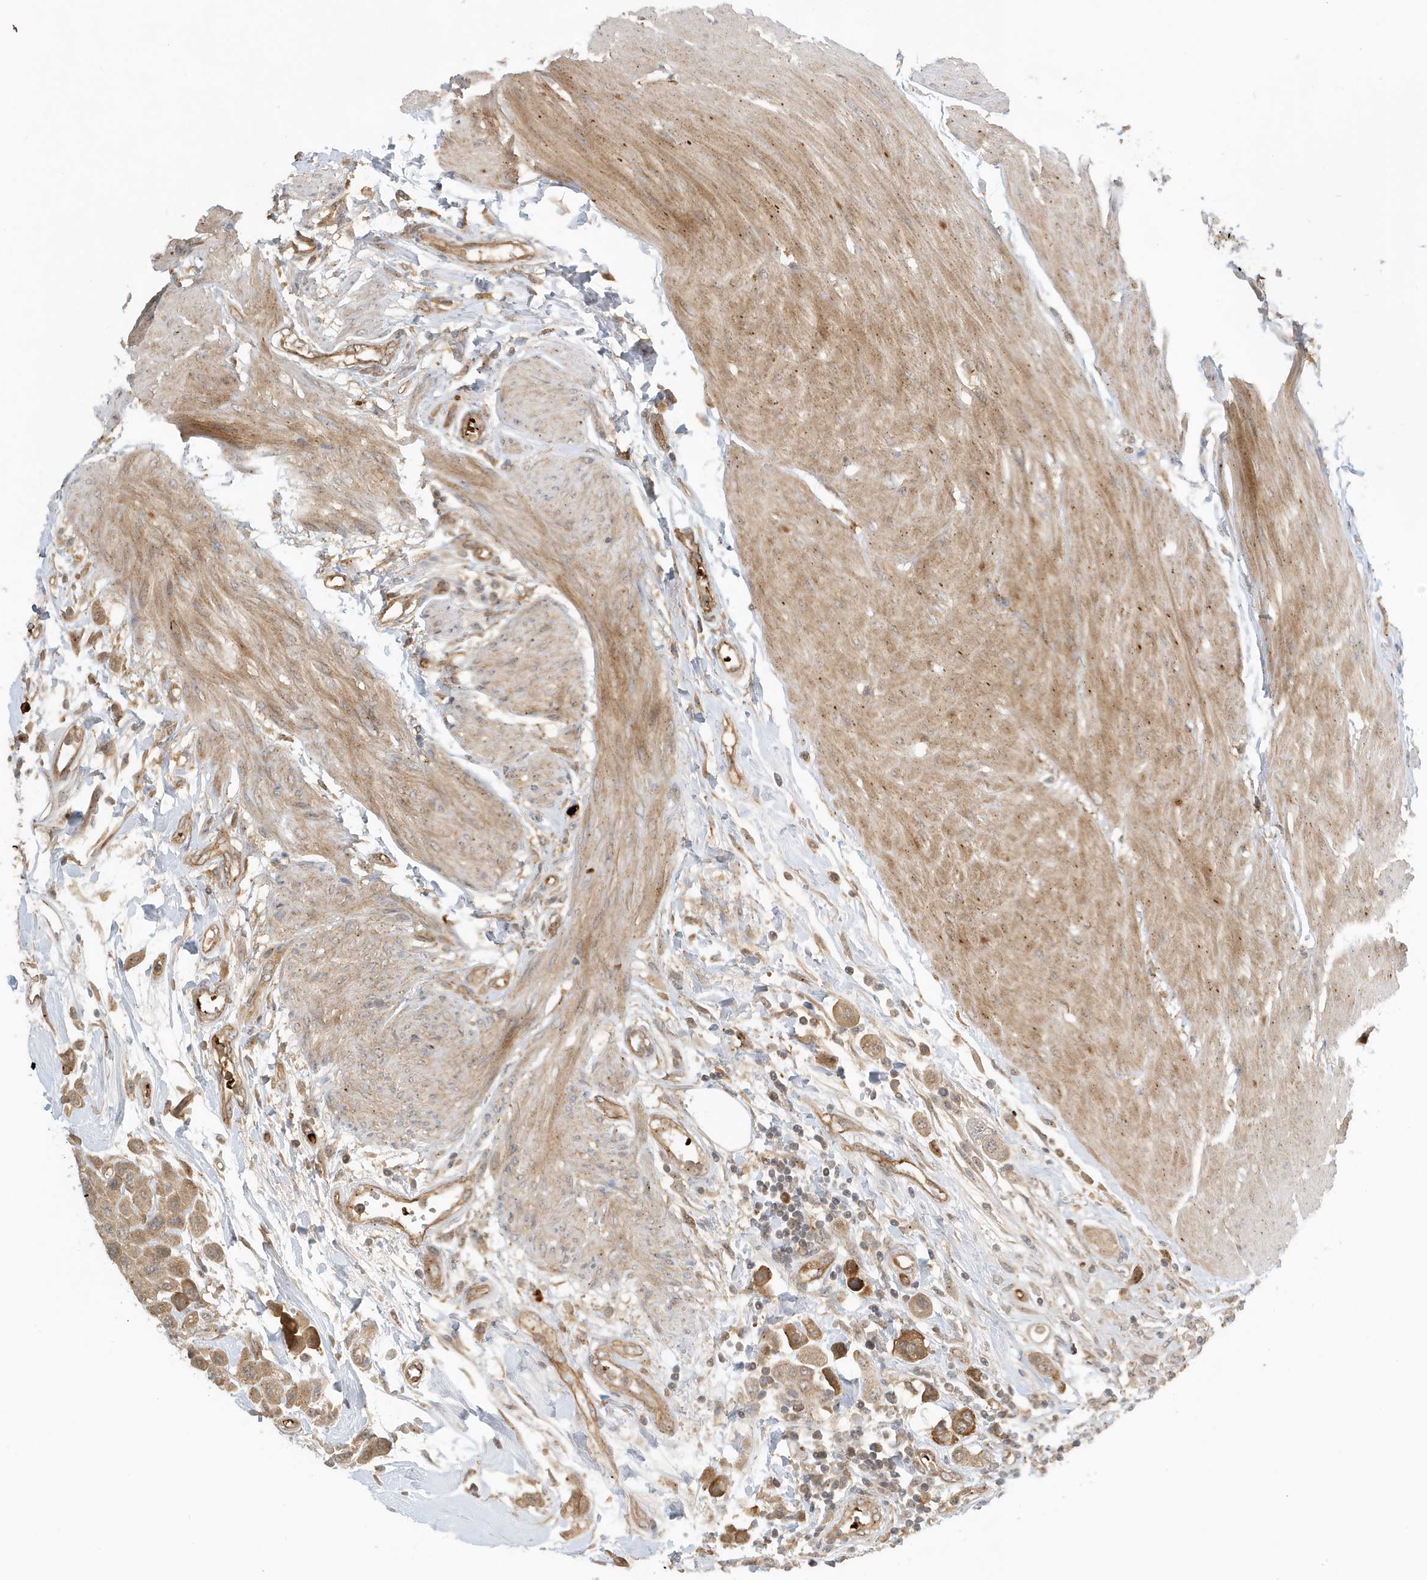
{"staining": {"intensity": "moderate", "quantity": ">75%", "location": "cytoplasmic/membranous"}, "tissue": "urothelial cancer", "cell_type": "Tumor cells", "image_type": "cancer", "snomed": [{"axis": "morphology", "description": "Urothelial carcinoma, High grade"}, {"axis": "topography", "description": "Urinary bladder"}], "caption": "A high-resolution photomicrograph shows immunohistochemistry staining of urothelial cancer, which exhibits moderate cytoplasmic/membranous staining in about >75% of tumor cells.", "gene": "FYCO1", "patient": {"sex": "male", "age": 50}}